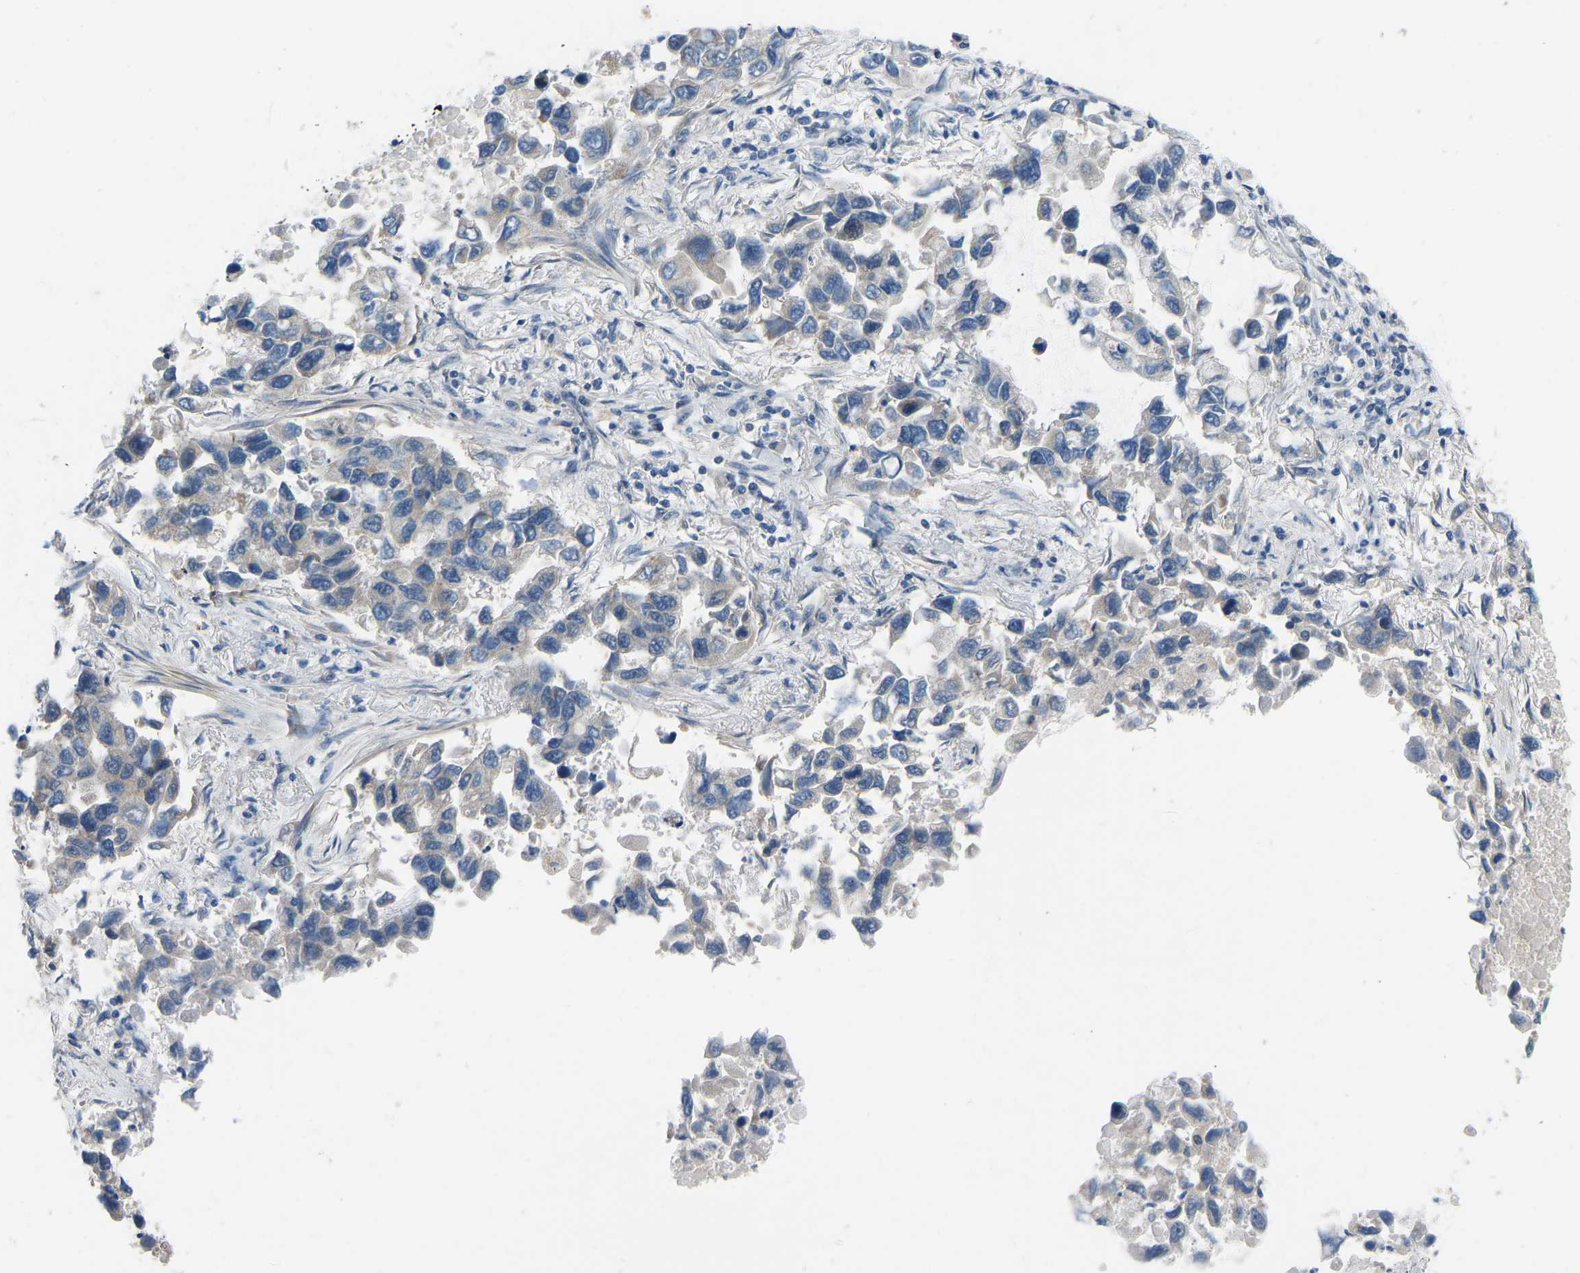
{"staining": {"intensity": "negative", "quantity": "none", "location": "none"}, "tissue": "lung cancer", "cell_type": "Tumor cells", "image_type": "cancer", "snomed": [{"axis": "morphology", "description": "Adenocarcinoma, NOS"}, {"axis": "topography", "description": "Lung"}], "caption": "The immunohistochemistry image has no significant positivity in tumor cells of lung cancer tissue.", "gene": "CDK2AP1", "patient": {"sex": "male", "age": 64}}